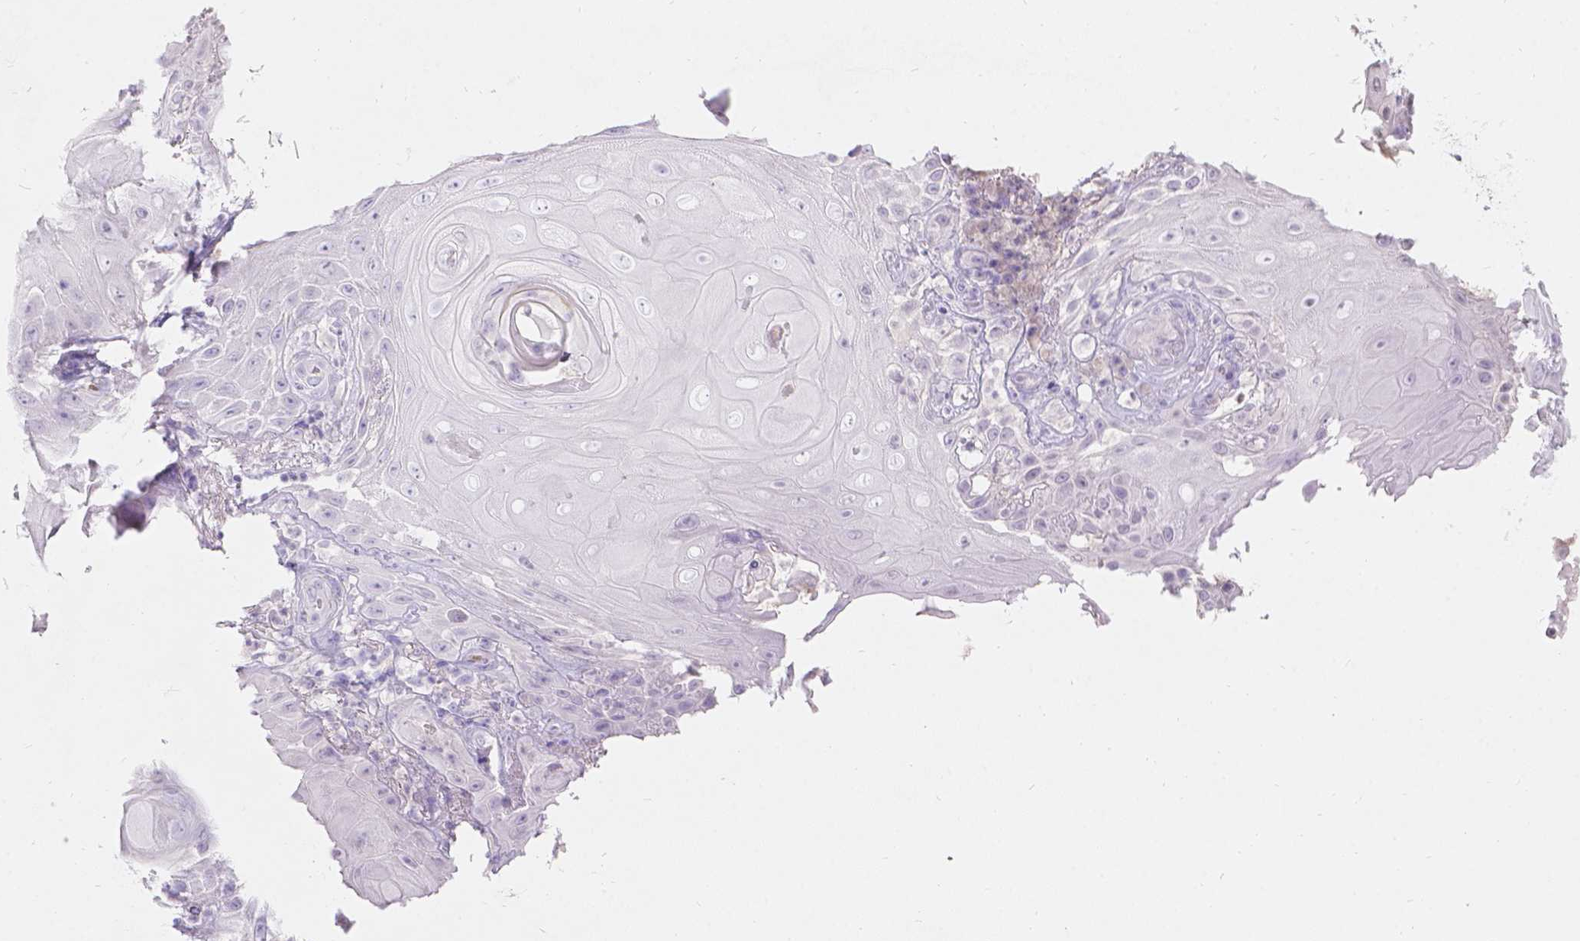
{"staining": {"intensity": "negative", "quantity": "none", "location": "none"}, "tissue": "skin cancer", "cell_type": "Tumor cells", "image_type": "cancer", "snomed": [{"axis": "morphology", "description": "Squamous cell carcinoma, NOS"}, {"axis": "topography", "description": "Skin"}], "caption": "Protein analysis of skin squamous cell carcinoma demonstrates no significant expression in tumor cells.", "gene": "GAL3ST2", "patient": {"sex": "male", "age": 62}}